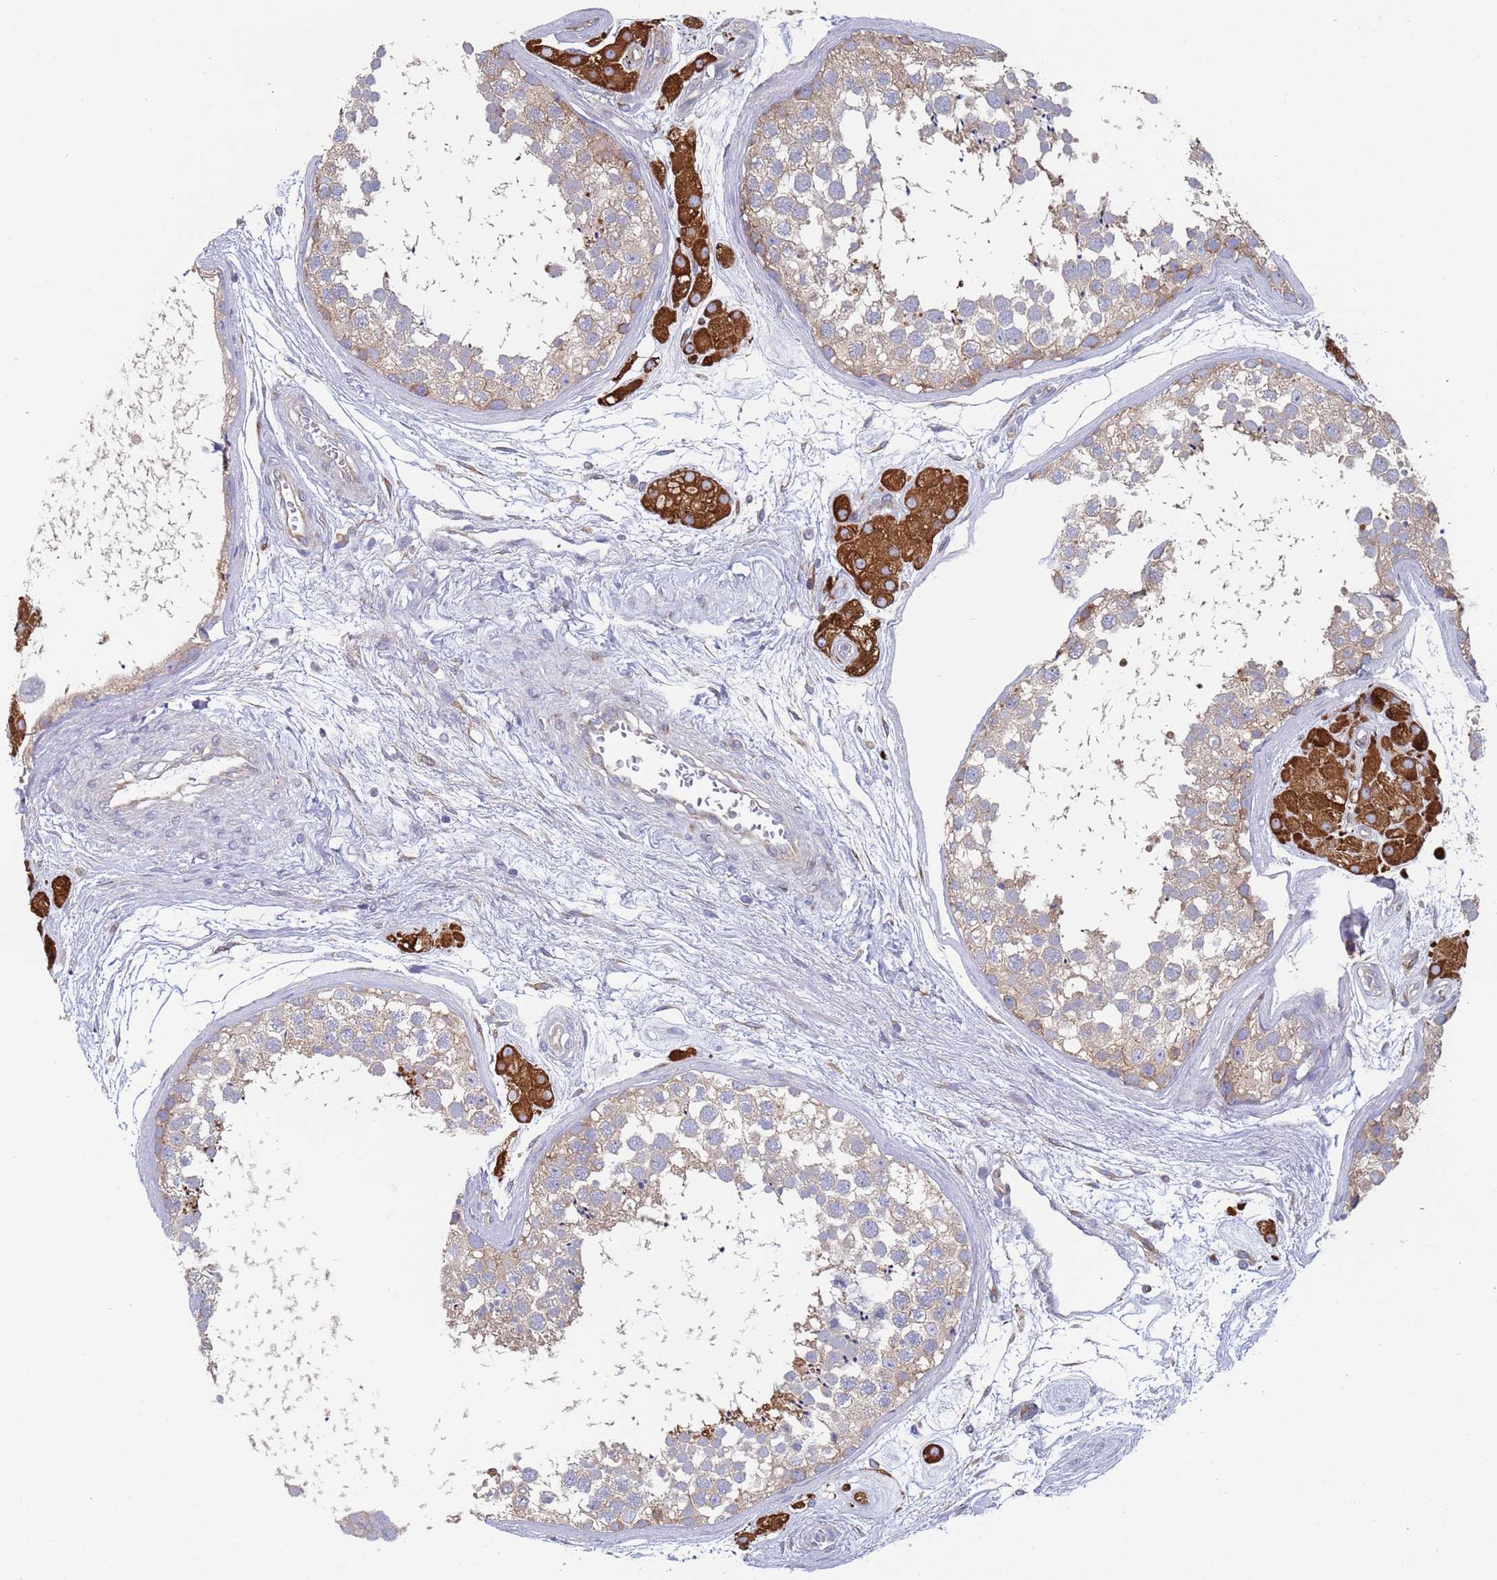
{"staining": {"intensity": "moderate", "quantity": "<25%", "location": "cytoplasmic/membranous"}, "tissue": "testis", "cell_type": "Cells in seminiferous ducts", "image_type": "normal", "snomed": [{"axis": "morphology", "description": "Normal tissue, NOS"}, {"axis": "topography", "description": "Testis"}], "caption": "Protein analysis of normal testis demonstrates moderate cytoplasmic/membranous expression in about <25% of cells in seminiferous ducts.", "gene": "ENSG00000286098", "patient": {"sex": "male", "age": 56}}